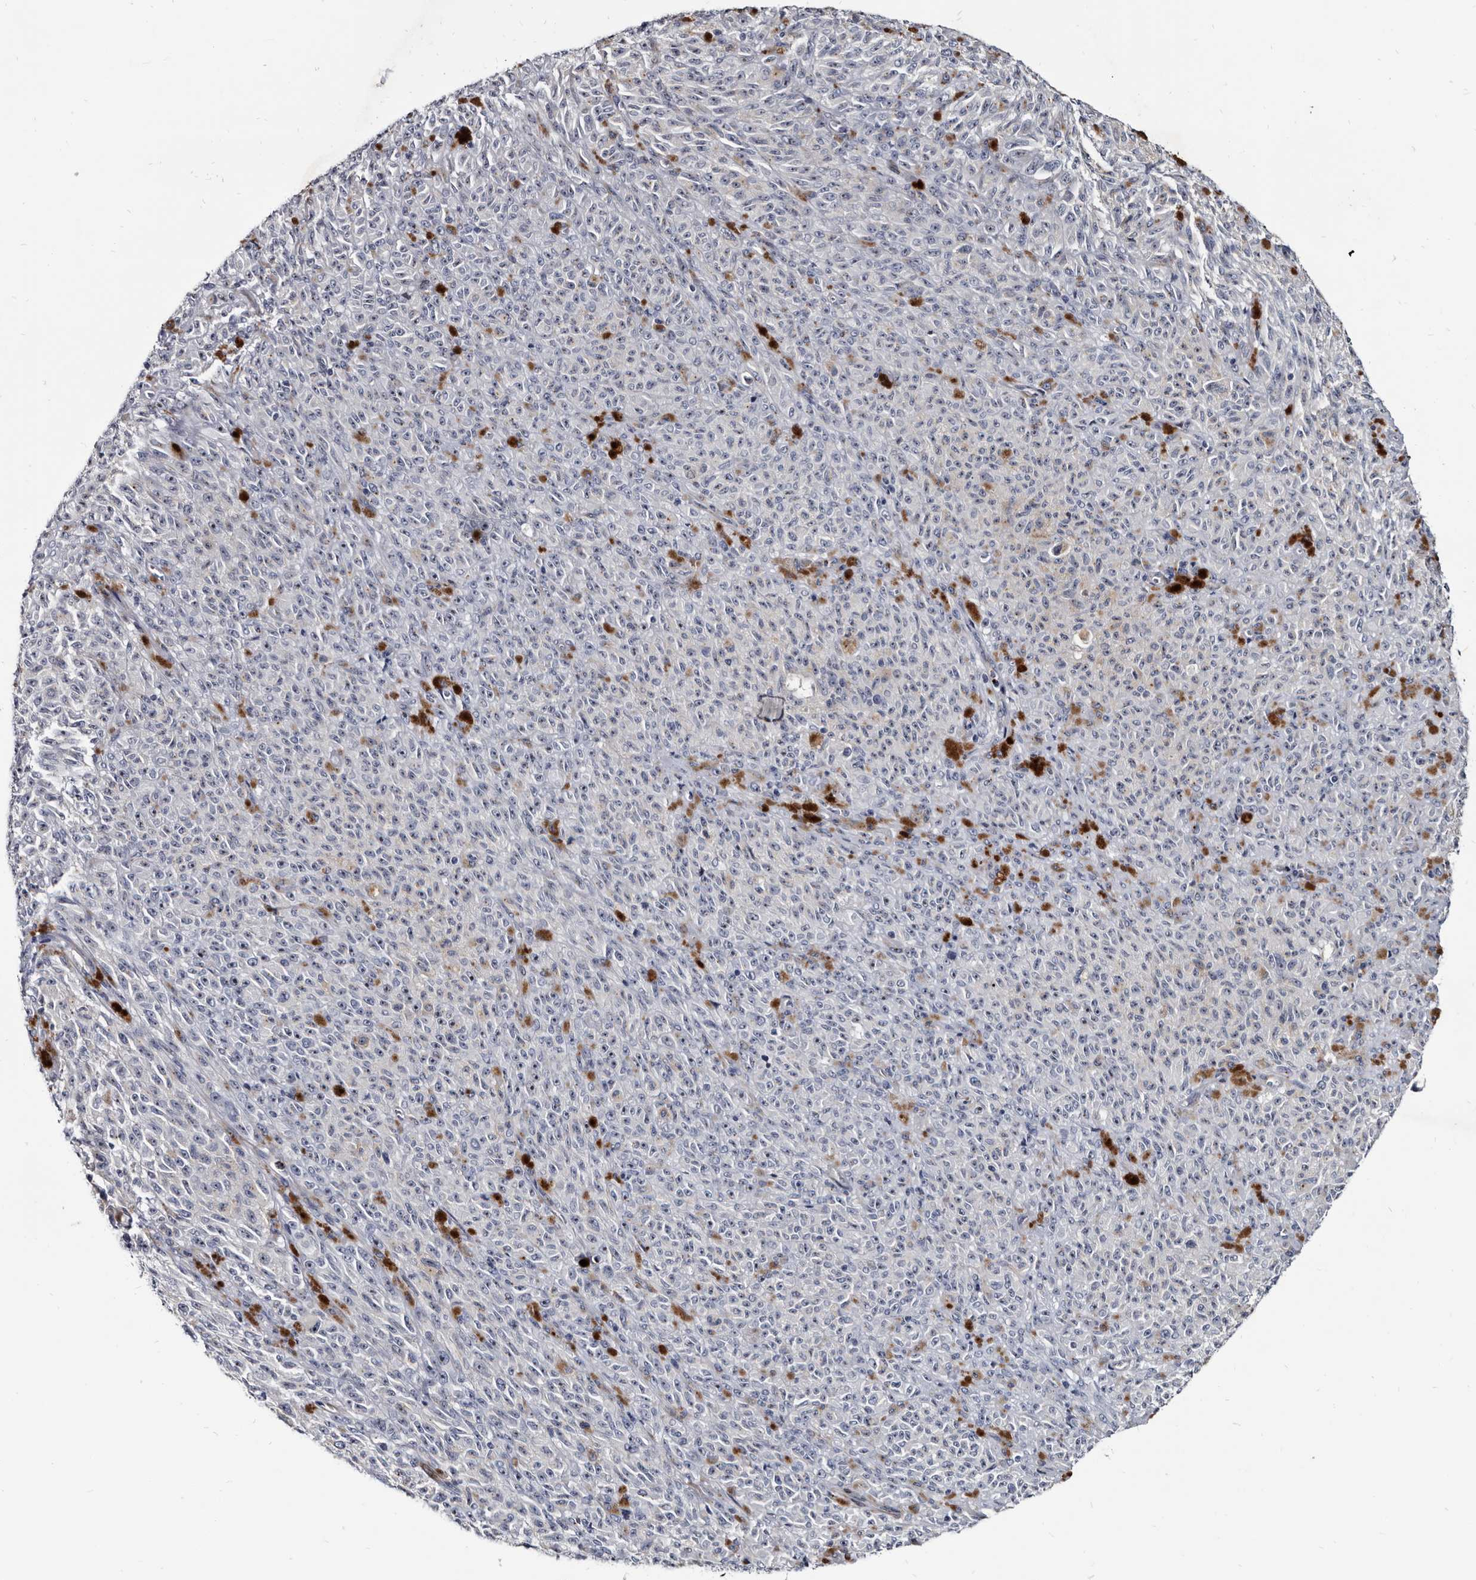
{"staining": {"intensity": "negative", "quantity": "none", "location": "none"}, "tissue": "melanoma", "cell_type": "Tumor cells", "image_type": "cancer", "snomed": [{"axis": "morphology", "description": "Malignant melanoma, NOS"}, {"axis": "topography", "description": "Skin"}], "caption": "DAB immunohistochemical staining of human melanoma reveals no significant staining in tumor cells.", "gene": "PRSS8", "patient": {"sex": "female", "age": 82}}